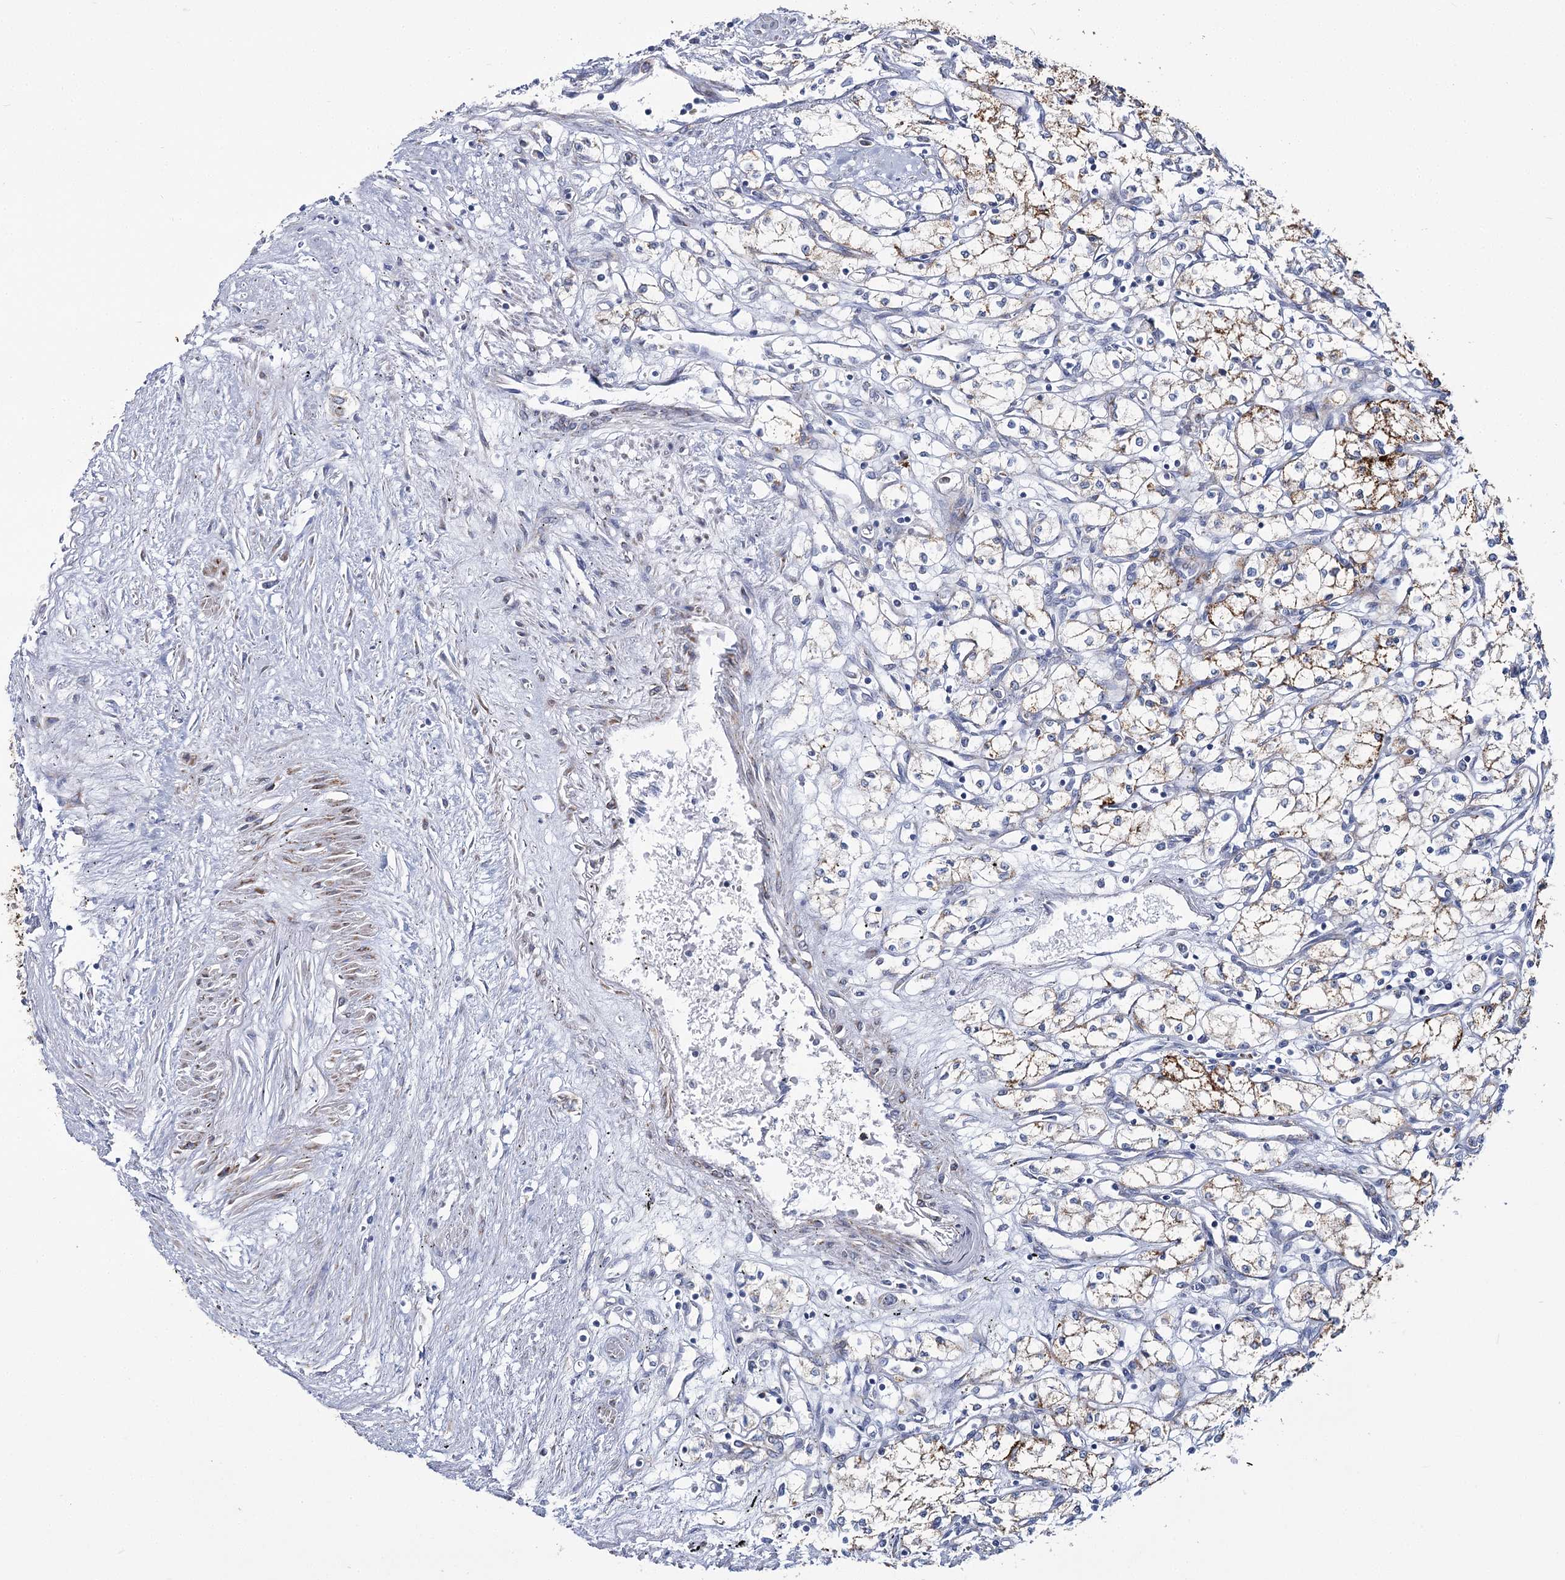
{"staining": {"intensity": "strong", "quantity": "25%-75%", "location": "cytoplasmic/membranous"}, "tissue": "renal cancer", "cell_type": "Tumor cells", "image_type": "cancer", "snomed": [{"axis": "morphology", "description": "Adenocarcinoma, NOS"}, {"axis": "topography", "description": "Kidney"}], "caption": "Protein expression by immunohistochemistry (IHC) shows strong cytoplasmic/membranous expression in about 25%-75% of tumor cells in renal adenocarcinoma.", "gene": "THUMPD3", "patient": {"sex": "male", "age": 59}}